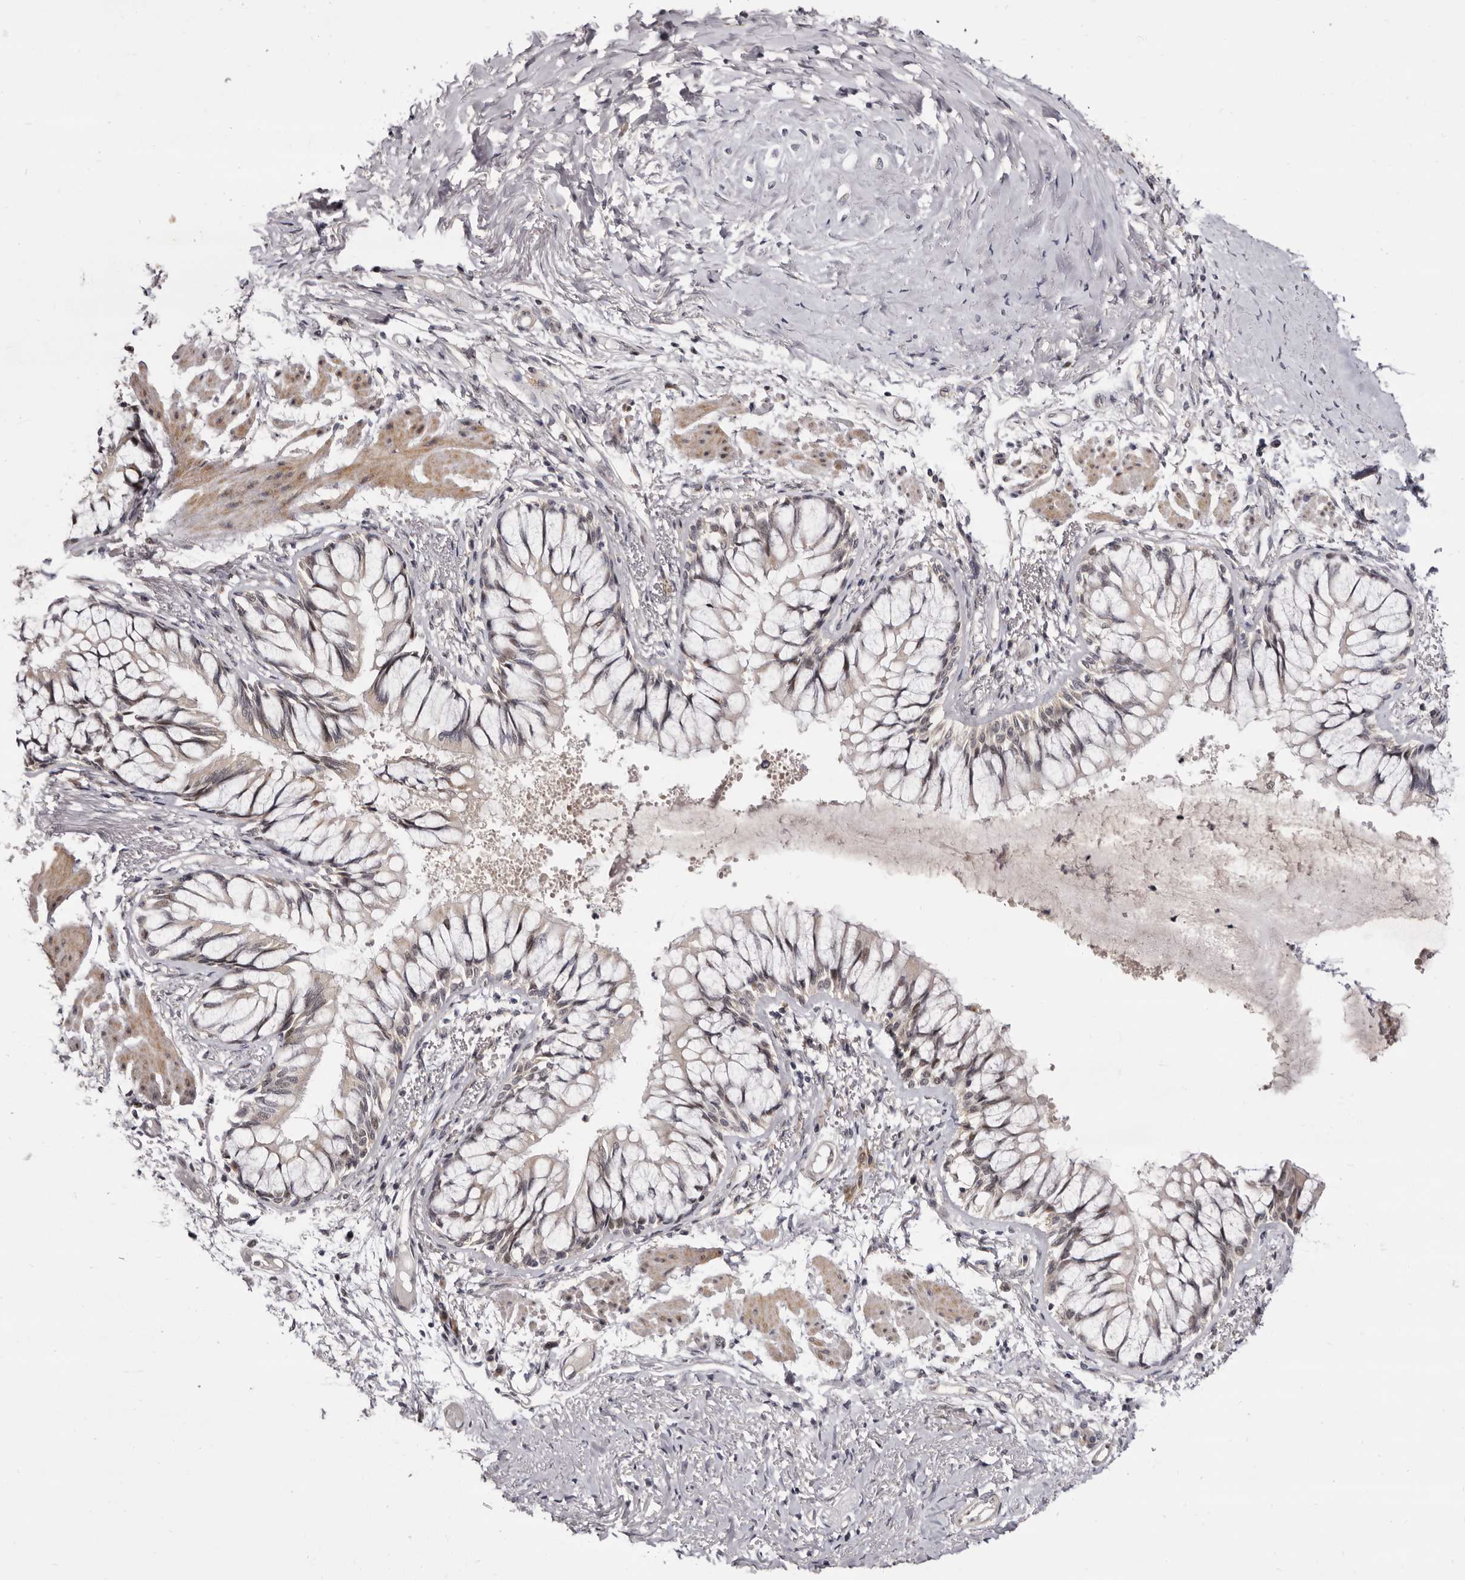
{"staining": {"intensity": "strong", "quantity": "<25%", "location": "cytoplasmic/membranous,nuclear"}, "tissue": "bronchus", "cell_type": "Respiratory epithelial cells", "image_type": "normal", "snomed": [{"axis": "morphology", "description": "Normal tissue, NOS"}, {"axis": "topography", "description": "Cartilage tissue"}, {"axis": "topography", "description": "Bronchus"}, {"axis": "topography", "description": "Lung"}], "caption": "Immunohistochemical staining of normal bronchus shows strong cytoplasmic/membranous,nuclear protein expression in approximately <25% of respiratory epithelial cells. The protein is stained brown, and the nuclei are stained in blue (DAB IHC with brightfield microscopy, high magnification).", "gene": "ZNF326", "patient": {"sex": "male", "age": 64}}